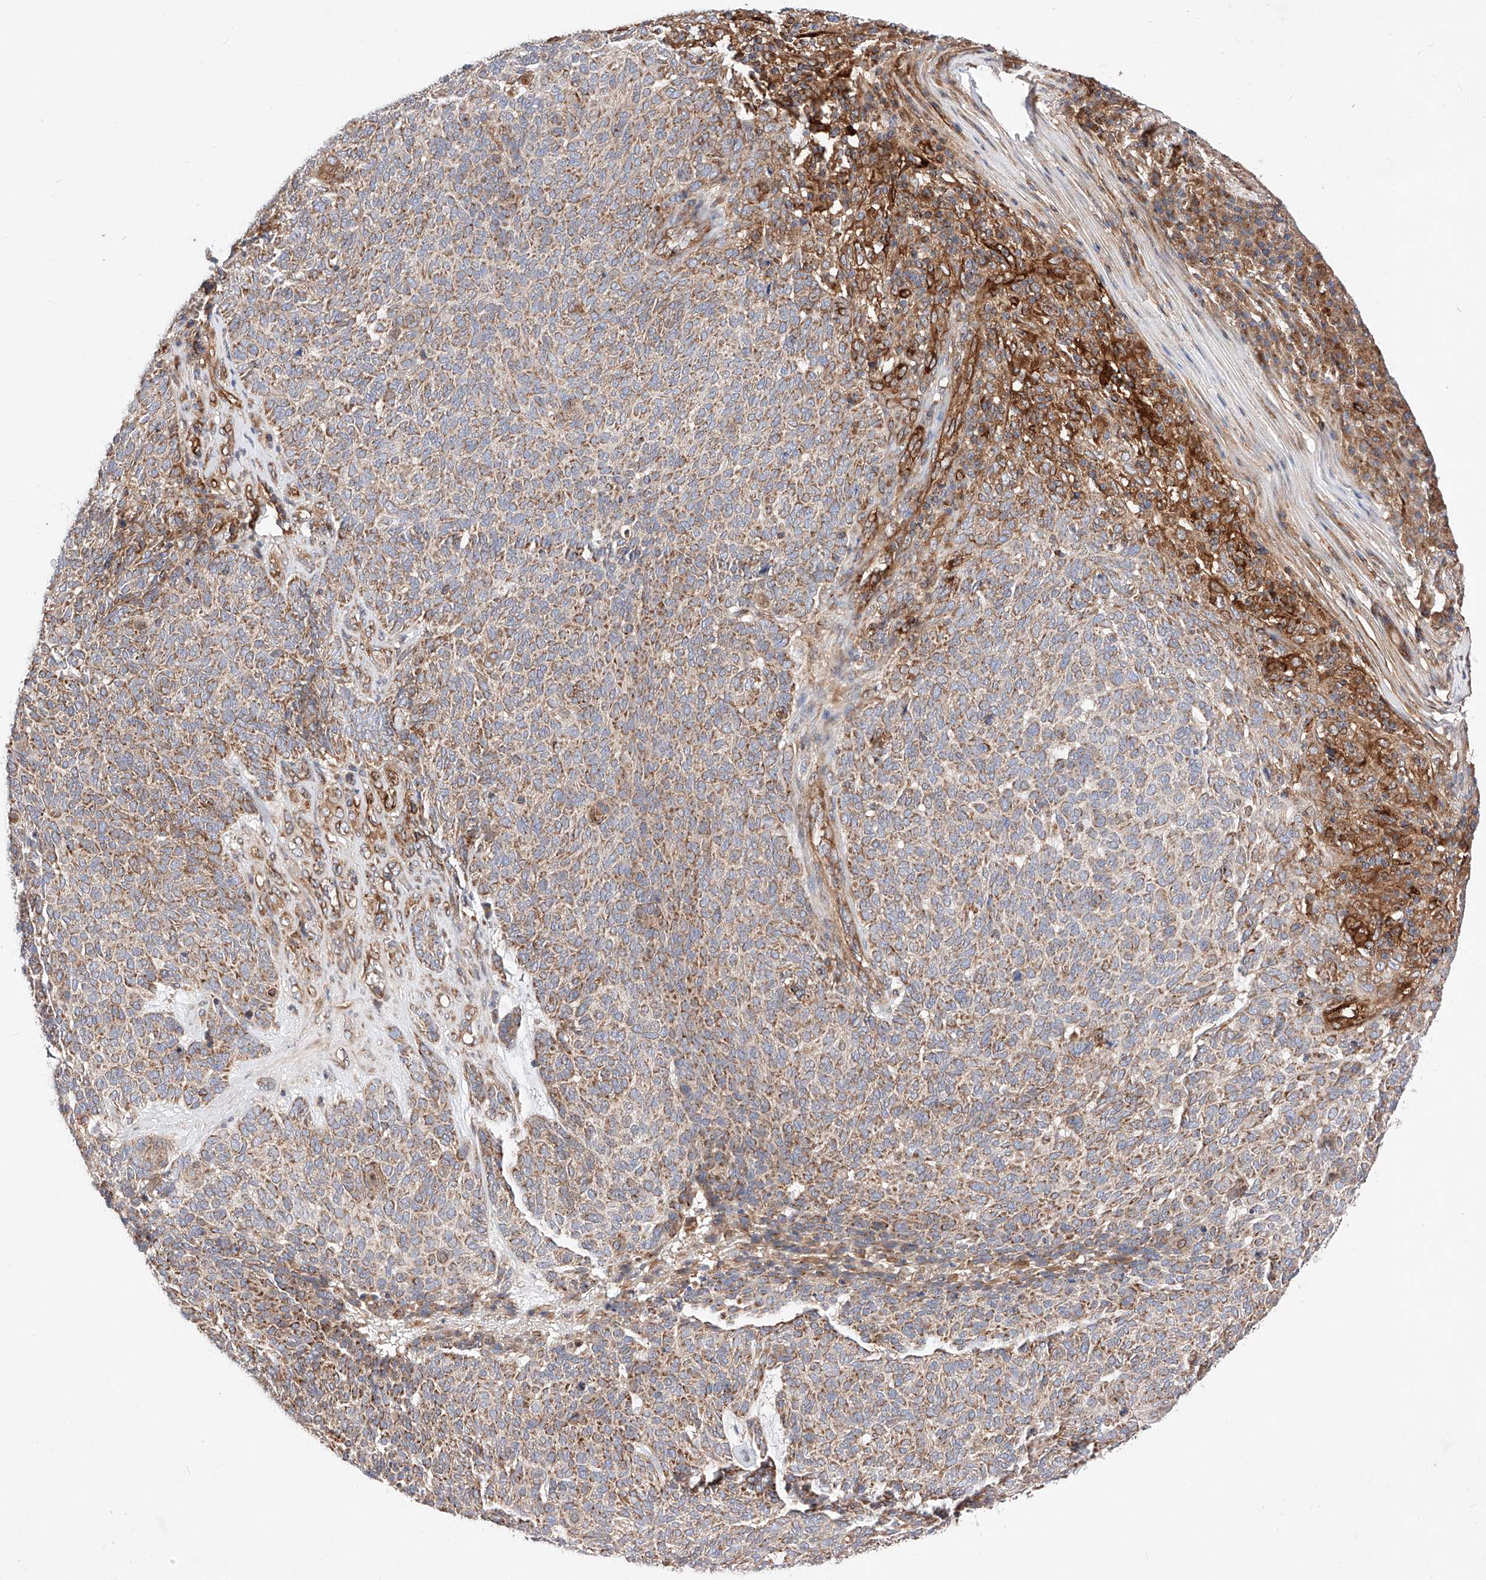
{"staining": {"intensity": "moderate", "quantity": ">75%", "location": "cytoplasmic/membranous"}, "tissue": "skin cancer", "cell_type": "Tumor cells", "image_type": "cancer", "snomed": [{"axis": "morphology", "description": "Squamous cell carcinoma, NOS"}, {"axis": "topography", "description": "Skin"}], "caption": "Immunohistochemistry histopathology image of skin cancer stained for a protein (brown), which displays medium levels of moderate cytoplasmic/membranous expression in about >75% of tumor cells.", "gene": "NR1D1", "patient": {"sex": "female", "age": 90}}